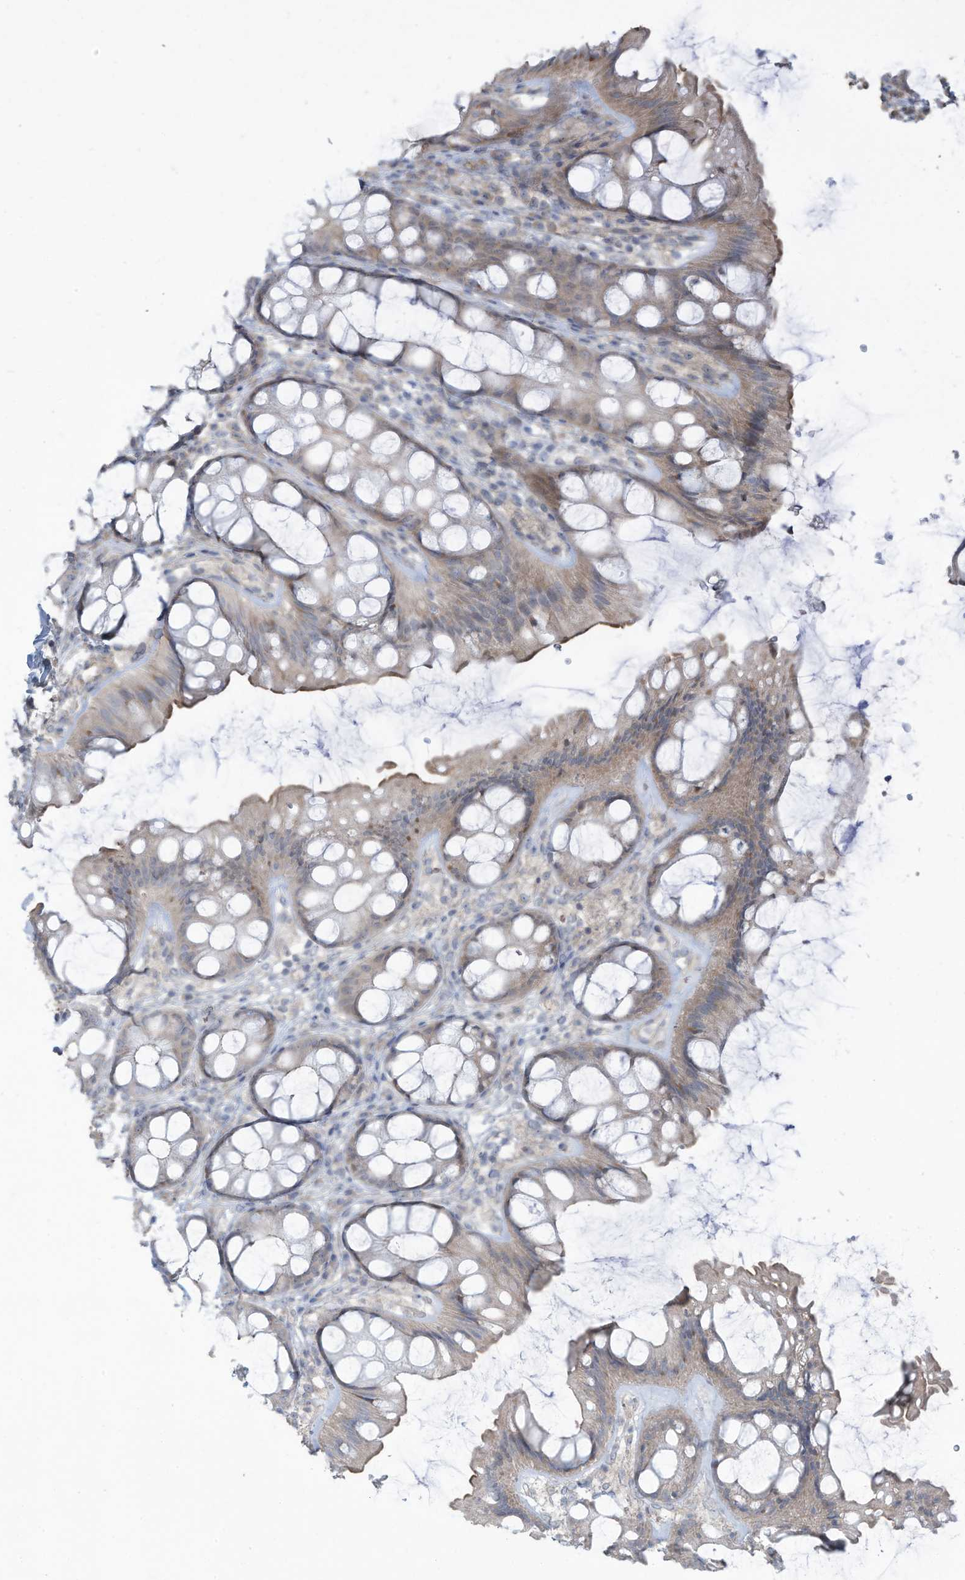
{"staining": {"intensity": "weak", "quantity": "<25%", "location": "cytoplasmic/membranous"}, "tissue": "colon", "cell_type": "Endothelial cells", "image_type": "normal", "snomed": [{"axis": "morphology", "description": "Normal tissue, NOS"}, {"axis": "topography", "description": "Colon"}], "caption": "Colon was stained to show a protein in brown. There is no significant staining in endothelial cells.", "gene": "MAGIX", "patient": {"sex": "male", "age": 47}}